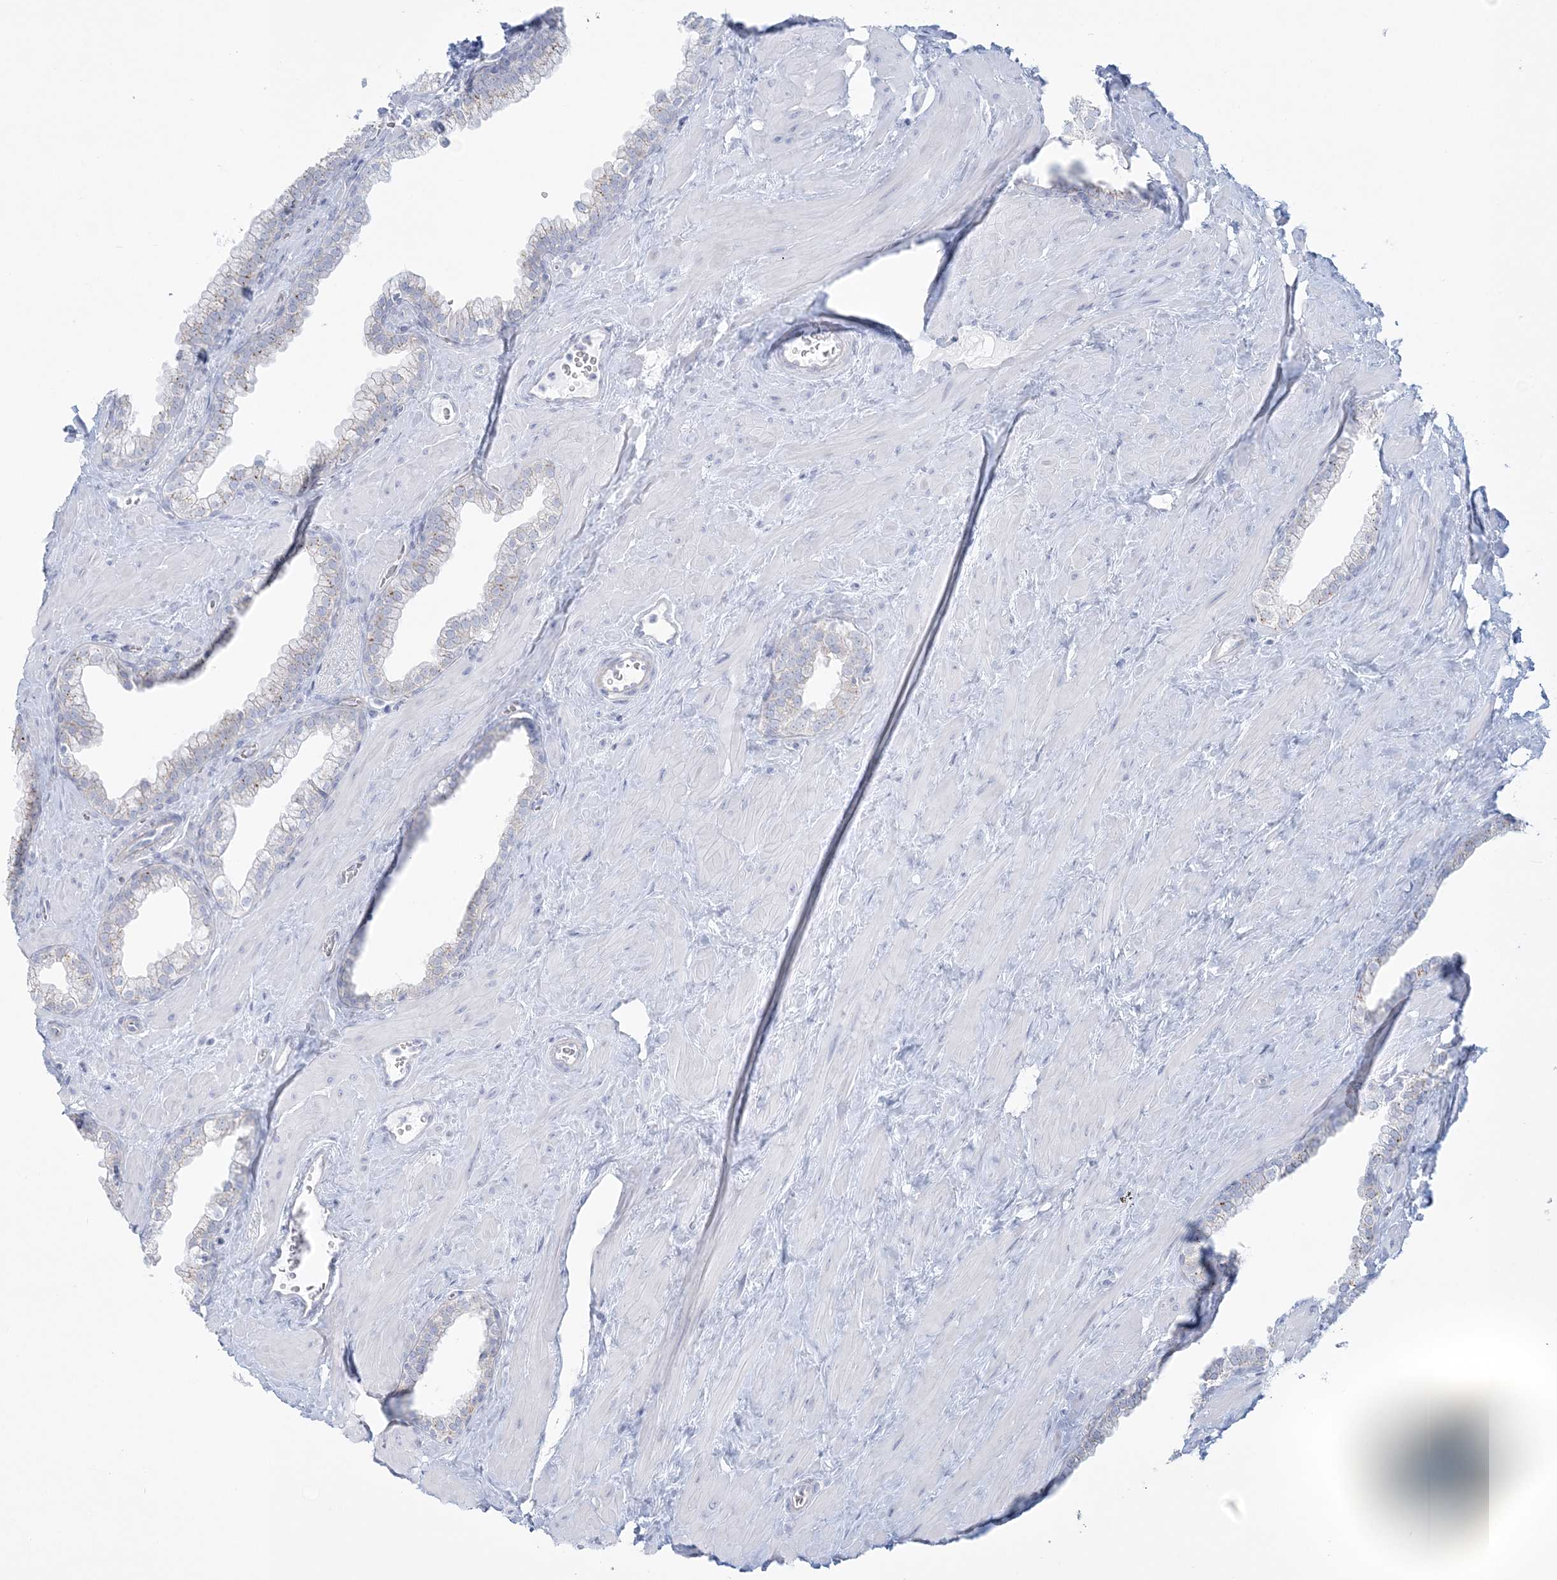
{"staining": {"intensity": "negative", "quantity": "none", "location": "none"}, "tissue": "prostate", "cell_type": "Glandular cells", "image_type": "normal", "snomed": [{"axis": "morphology", "description": "Normal tissue, NOS"}, {"axis": "morphology", "description": "Urothelial carcinoma, Low grade"}, {"axis": "topography", "description": "Urinary bladder"}, {"axis": "topography", "description": "Prostate"}], "caption": "DAB (3,3'-diaminobenzidine) immunohistochemical staining of normal human prostate demonstrates no significant staining in glandular cells.", "gene": "ADGB", "patient": {"sex": "male", "age": 60}}